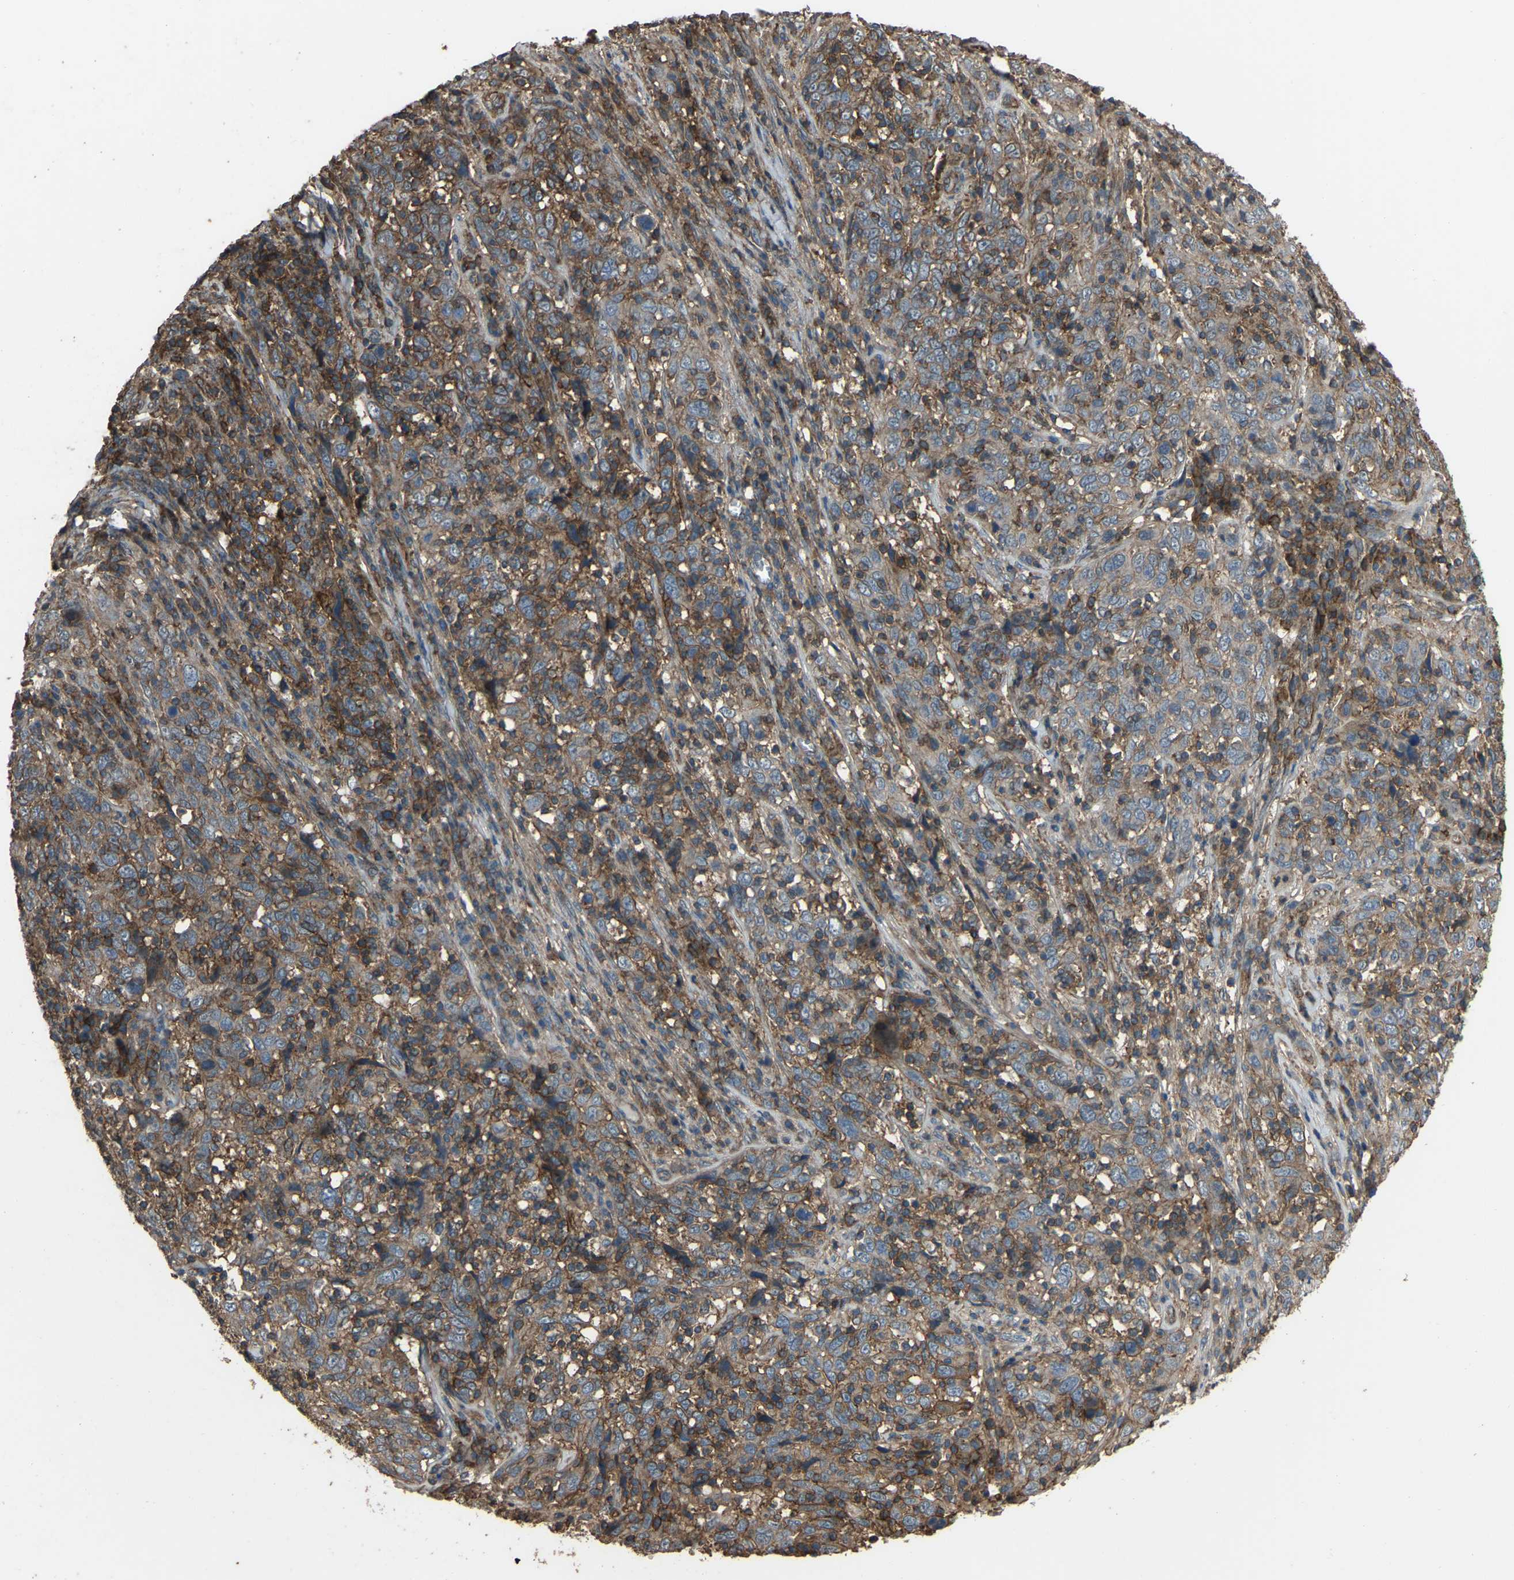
{"staining": {"intensity": "weak", "quantity": ">75%", "location": "cytoplasmic/membranous"}, "tissue": "cervical cancer", "cell_type": "Tumor cells", "image_type": "cancer", "snomed": [{"axis": "morphology", "description": "Squamous cell carcinoma, NOS"}, {"axis": "topography", "description": "Cervix"}], "caption": "Squamous cell carcinoma (cervical) stained with a protein marker exhibits weak staining in tumor cells.", "gene": "SLC4A2", "patient": {"sex": "female", "age": 46}}